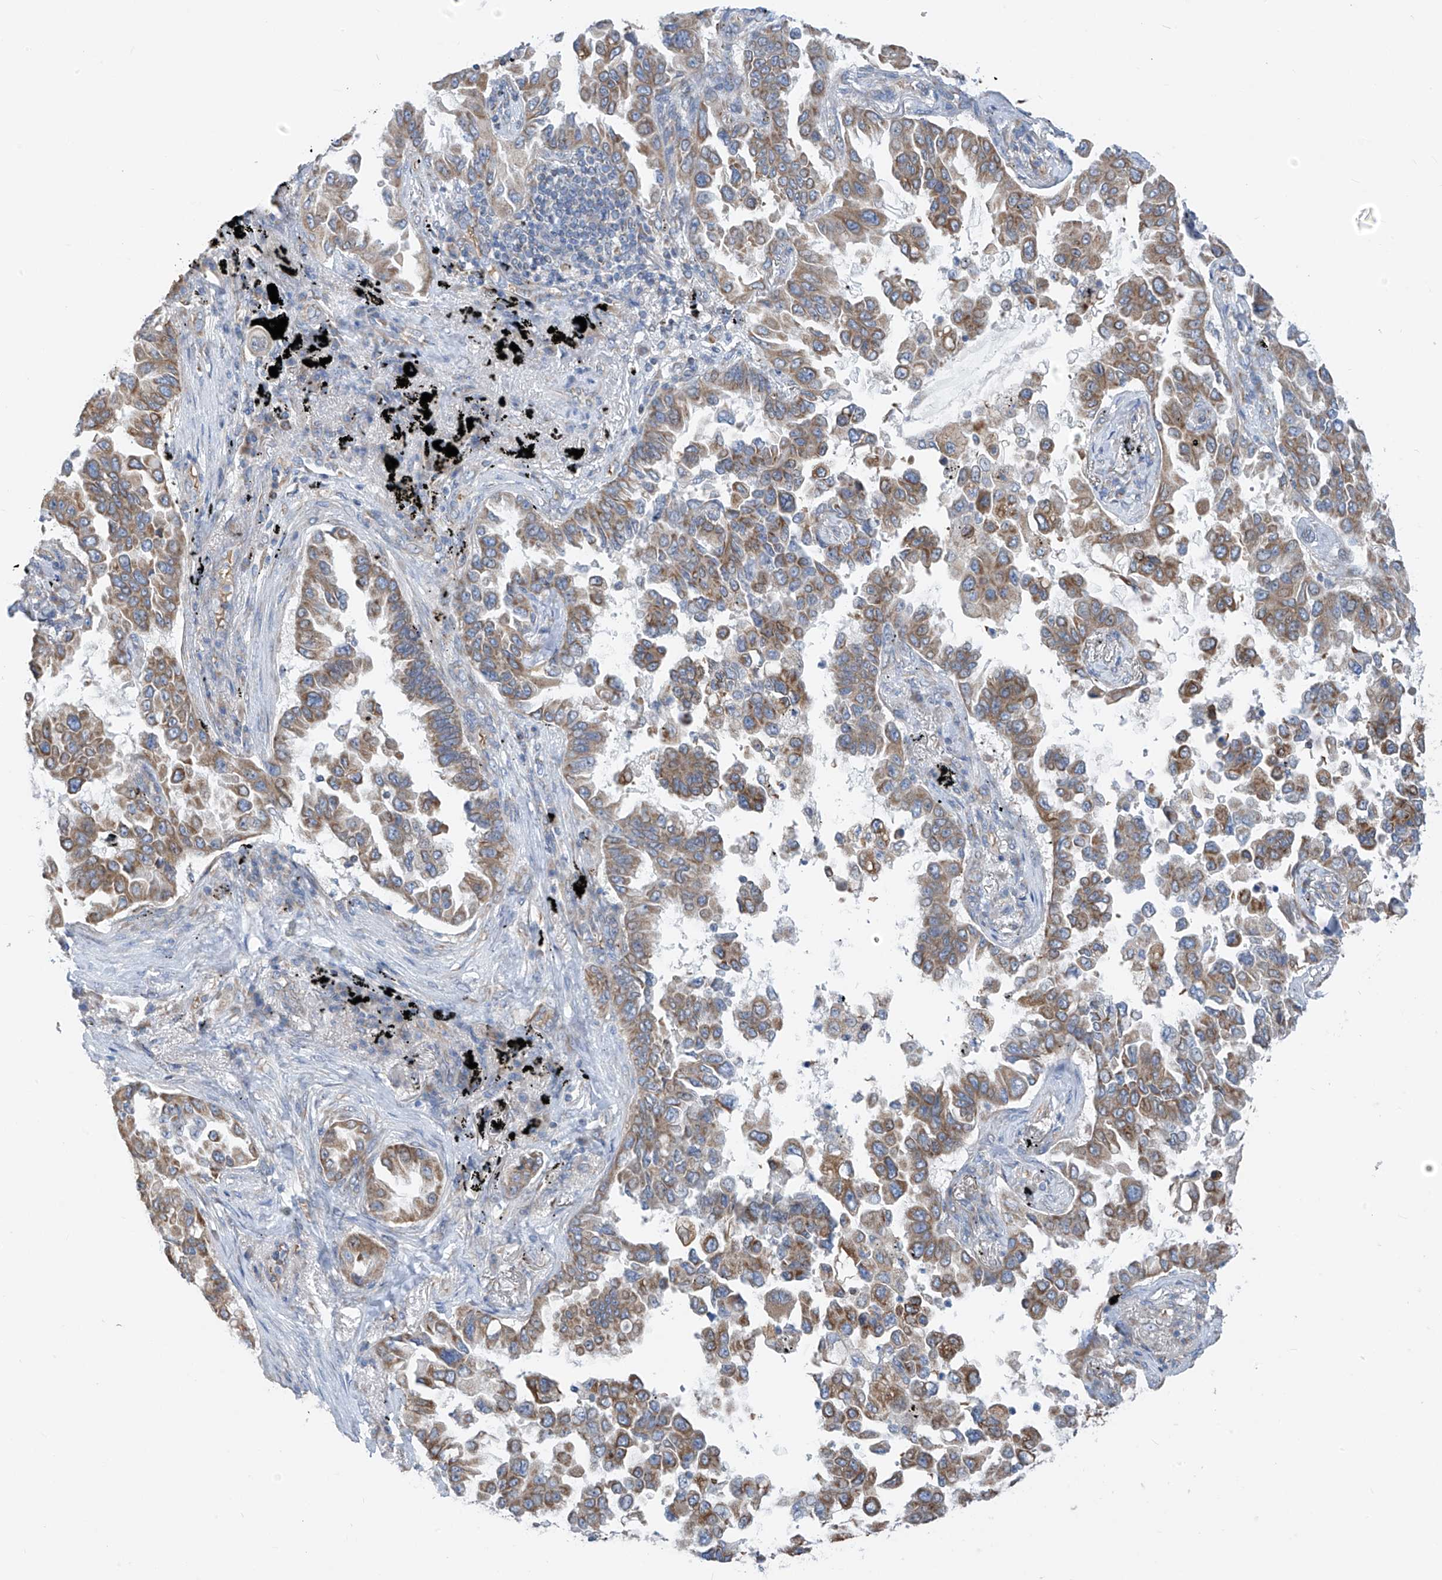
{"staining": {"intensity": "moderate", "quantity": ">75%", "location": "cytoplasmic/membranous"}, "tissue": "lung cancer", "cell_type": "Tumor cells", "image_type": "cancer", "snomed": [{"axis": "morphology", "description": "Adenocarcinoma, NOS"}, {"axis": "topography", "description": "Lung"}], "caption": "Human lung cancer (adenocarcinoma) stained with a protein marker demonstrates moderate staining in tumor cells.", "gene": "EOMES", "patient": {"sex": "female", "age": 67}}